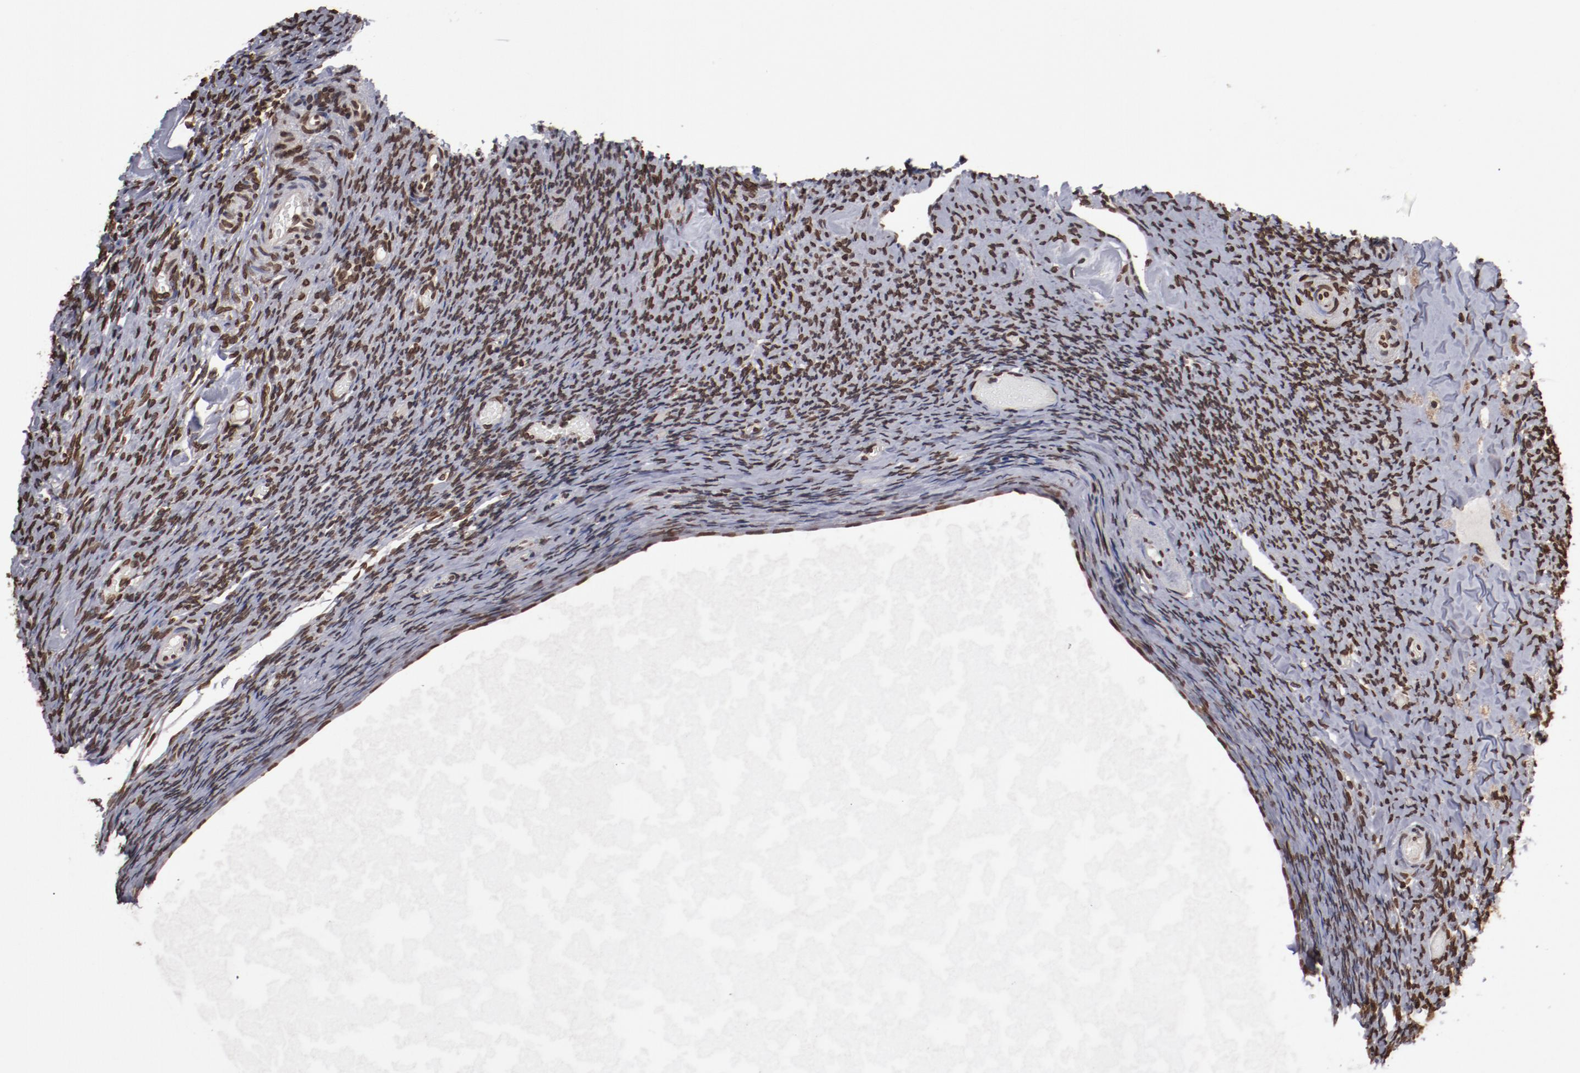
{"staining": {"intensity": "strong", "quantity": ">75%", "location": "nuclear"}, "tissue": "ovary", "cell_type": "Follicle cells", "image_type": "normal", "snomed": [{"axis": "morphology", "description": "Normal tissue, NOS"}, {"axis": "topography", "description": "Ovary"}], "caption": "The immunohistochemical stain highlights strong nuclear expression in follicle cells of normal ovary.", "gene": "AKT1", "patient": {"sex": "female", "age": 60}}